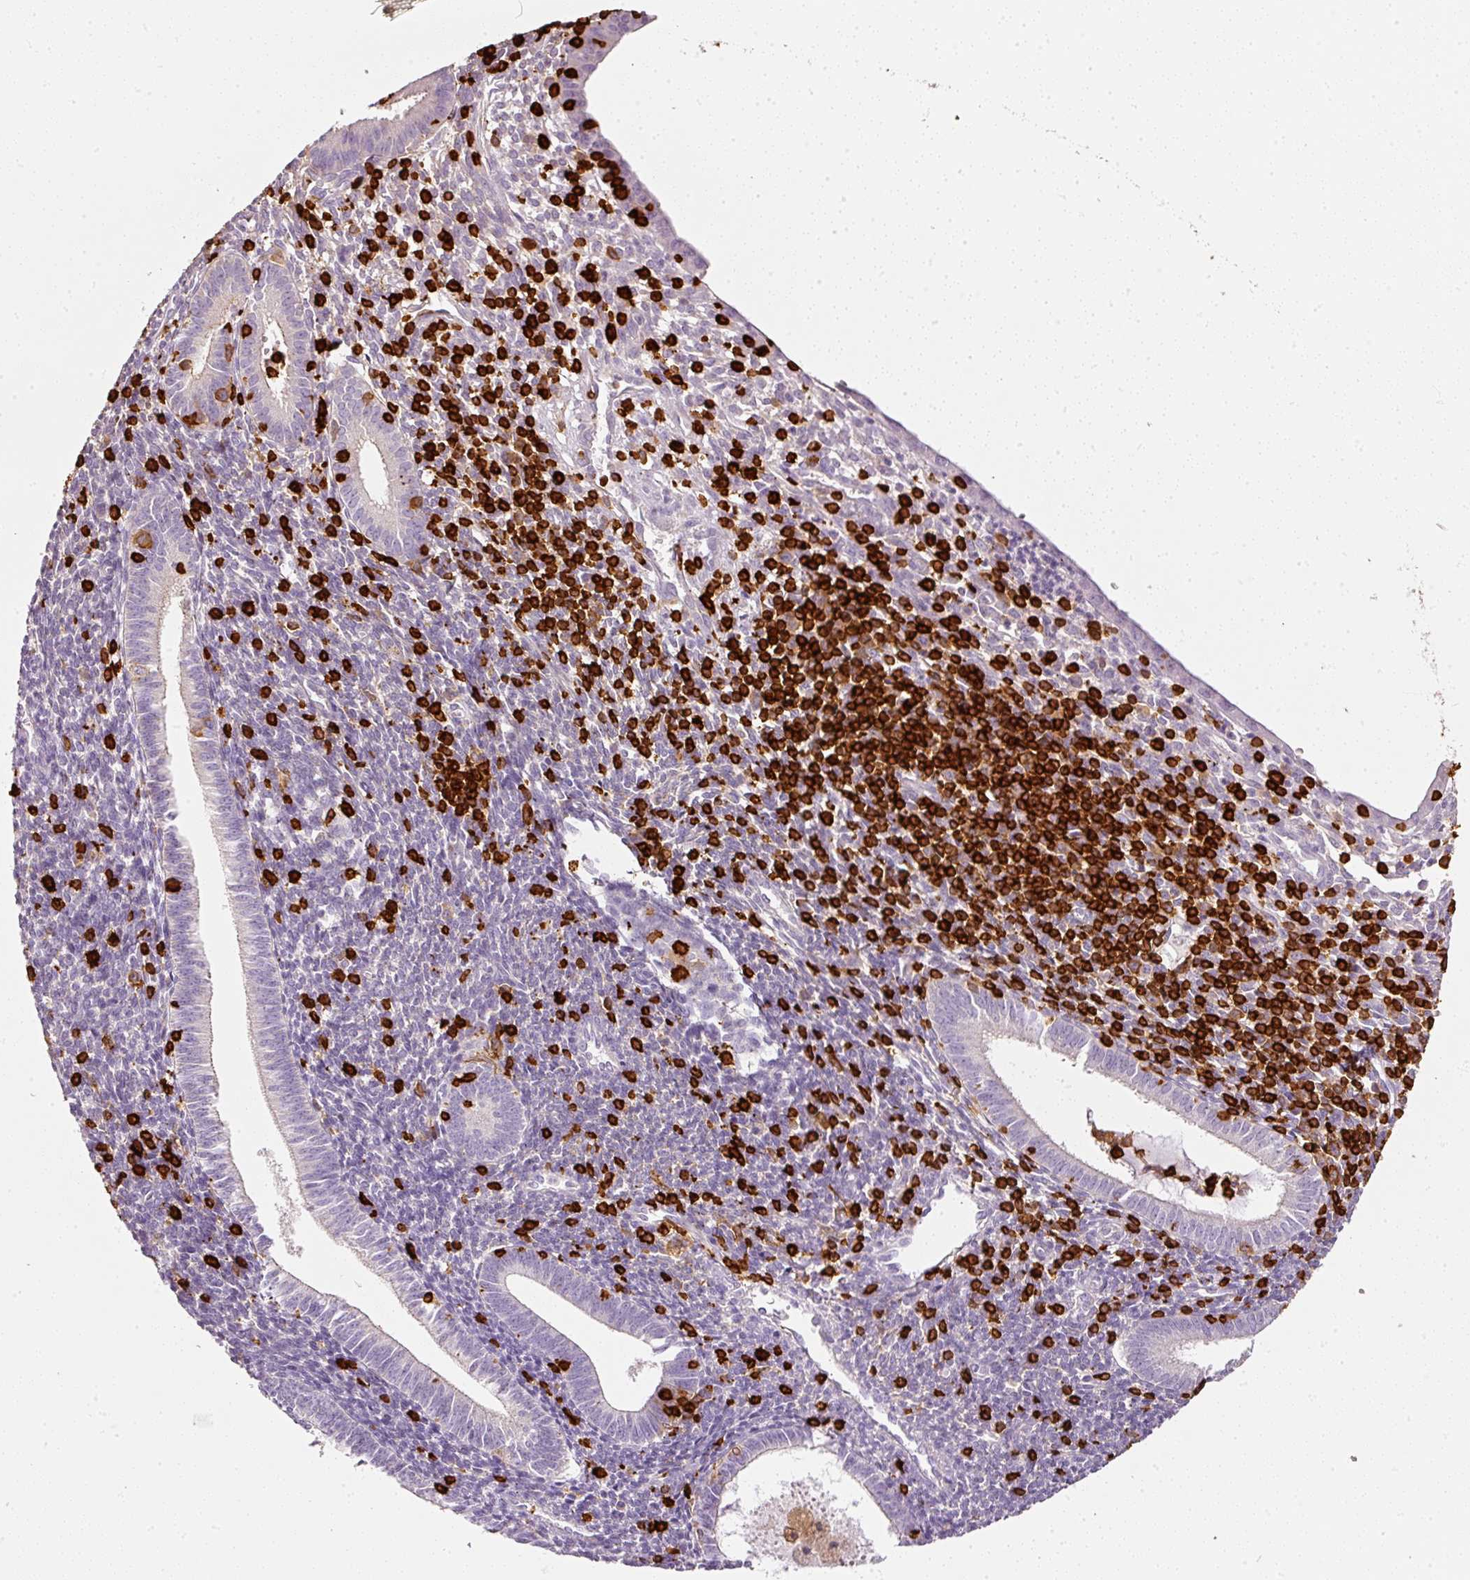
{"staining": {"intensity": "negative", "quantity": "none", "location": "none"}, "tissue": "endometrium", "cell_type": "Cells in endometrial stroma", "image_type": "normal", "snomed": [{"axis": "morphology", "description": "Normal tissue, NOS"}, {"axis": "topography", "description": "Endometrium"}], "caption": "This is an immunohistochemistry (IHC) photomicrograph of unremarkable human endometrium. There is no staining in cells in endometrial stroma.", "gene": "EVL", "patient": {"sex": "female", "age": 41}}